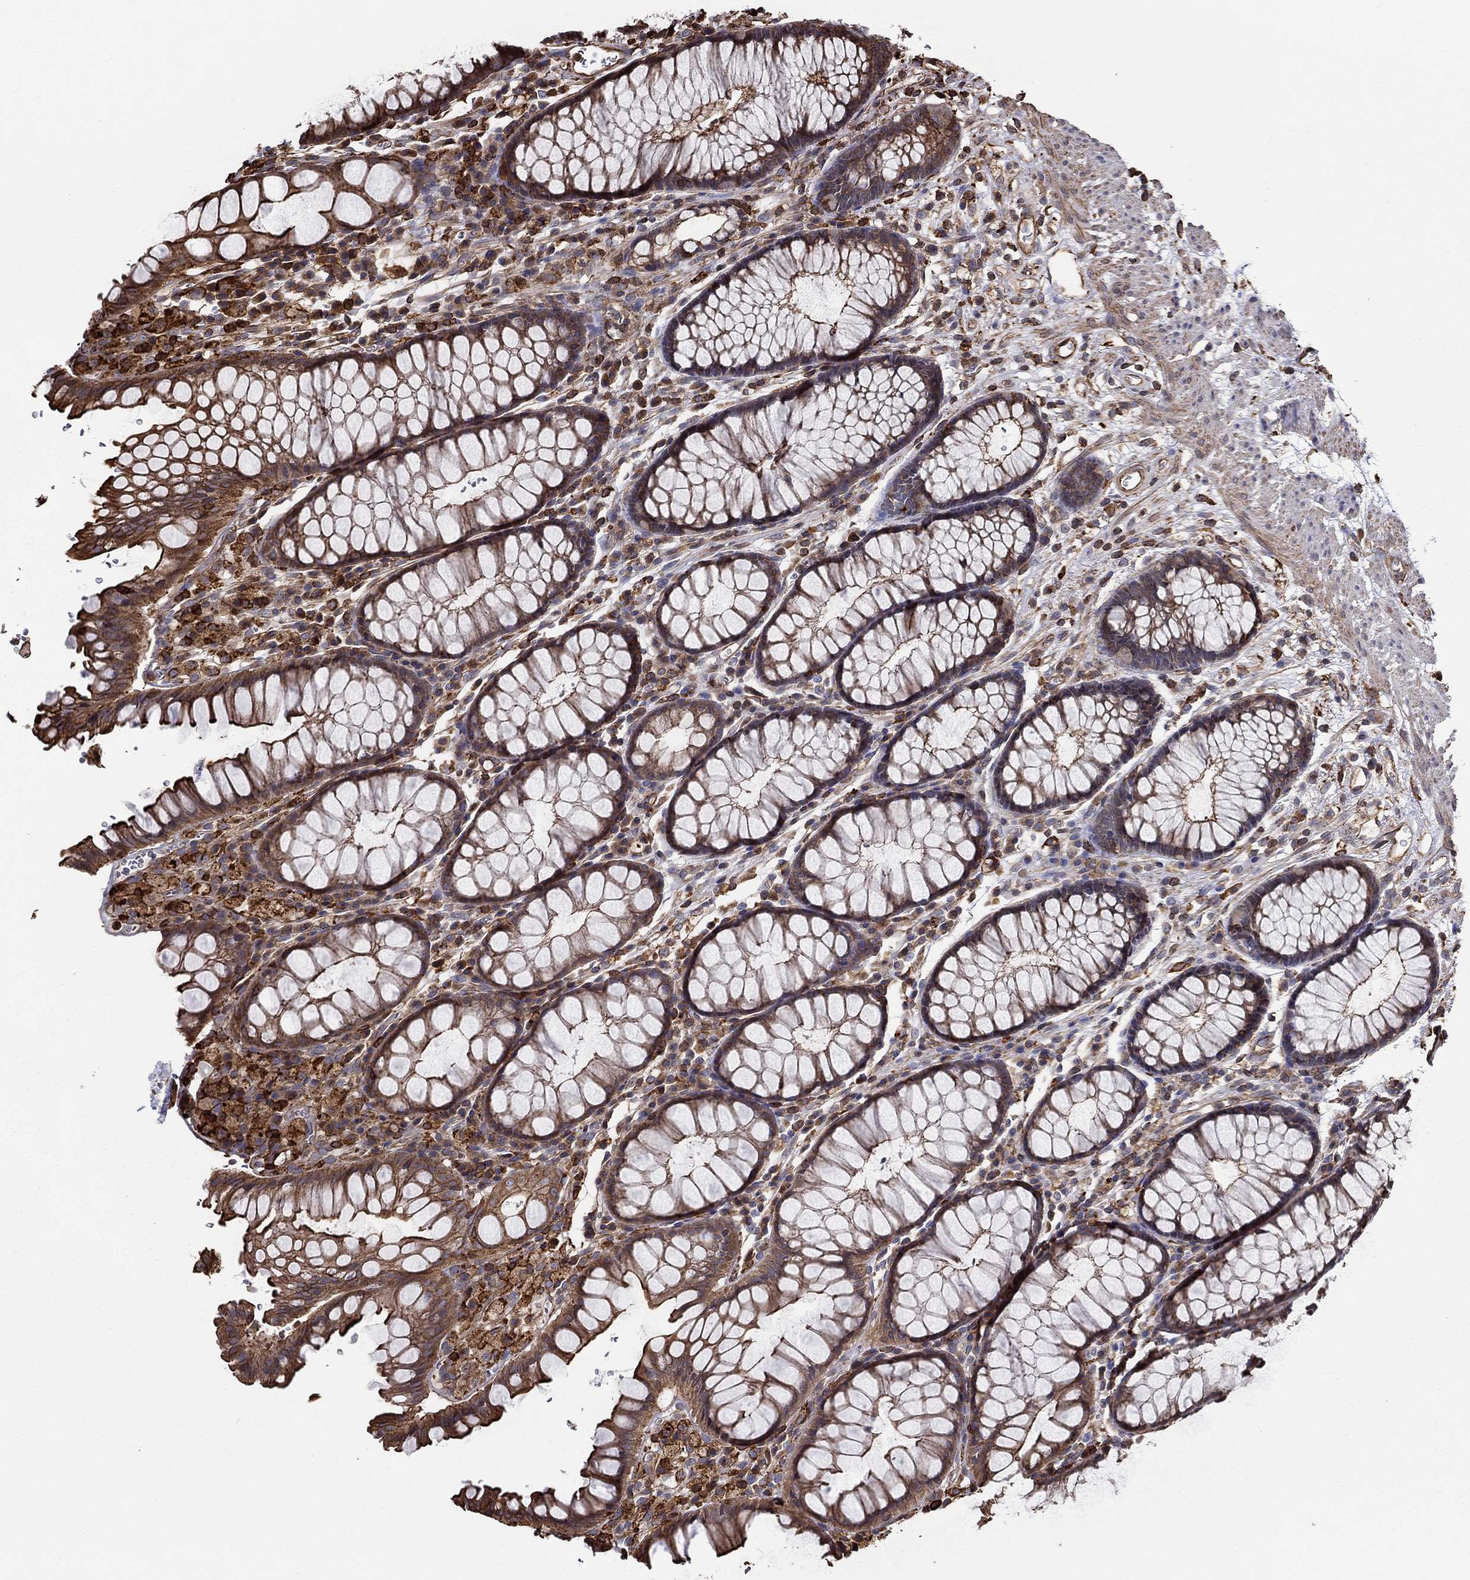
{"staining": {"intensity": "moderate", "quantity": "25%-75%", "location": "cytoplasmic/membranous"}, "tissue": "rectum", "cell_type": "Glandular cells", "image_type": "normal", "snomed": [{"axis": "morphology", "description": "Normal tissue, NOS"}, {"axis": "topography", "description": "Rectum"}], "caption": "DAB immunohistochemical staining of unremarkable rectum reveals moderate cytoplasmic/membranous protein positivity in approximately 25%-75% of glandular cells.", "gene": "NPHP1", "patient": {"sex": "female", "age": 68}}